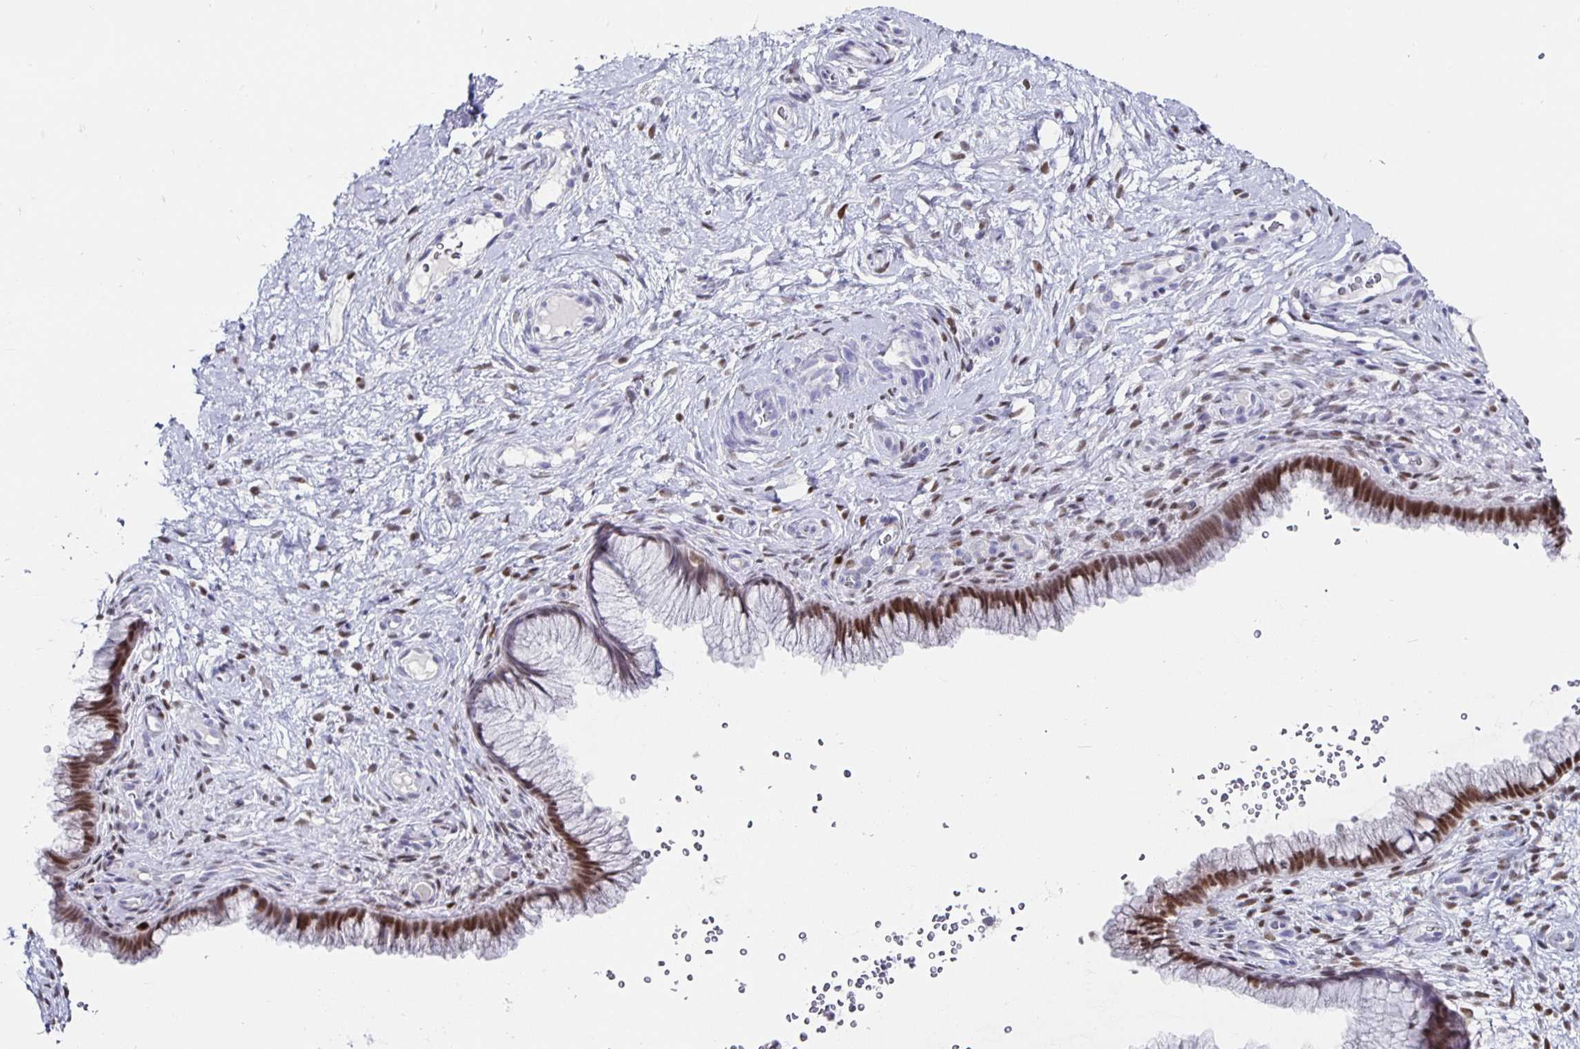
{"staining": {"intensity": "moderate", "quantity": ">75%", "location": "nuclear"}, "tissue": "cervix", "cell_type": "Glandular cells", "image_type": "normal", "snomed": [{"axis": "morphology", "description": "Normal tissue, NOS"}, {"axis": "topography", "description": "Cervix"}], "caption": "A brown stain highlights moderate nuclear positivity of a protein in glandular cells of normal human cervix. (DAB IHC, brown staining for protein, blue staining for nuclei).", "gene": "RUNX2", "patient": {"sex": "female", "age": 34}}